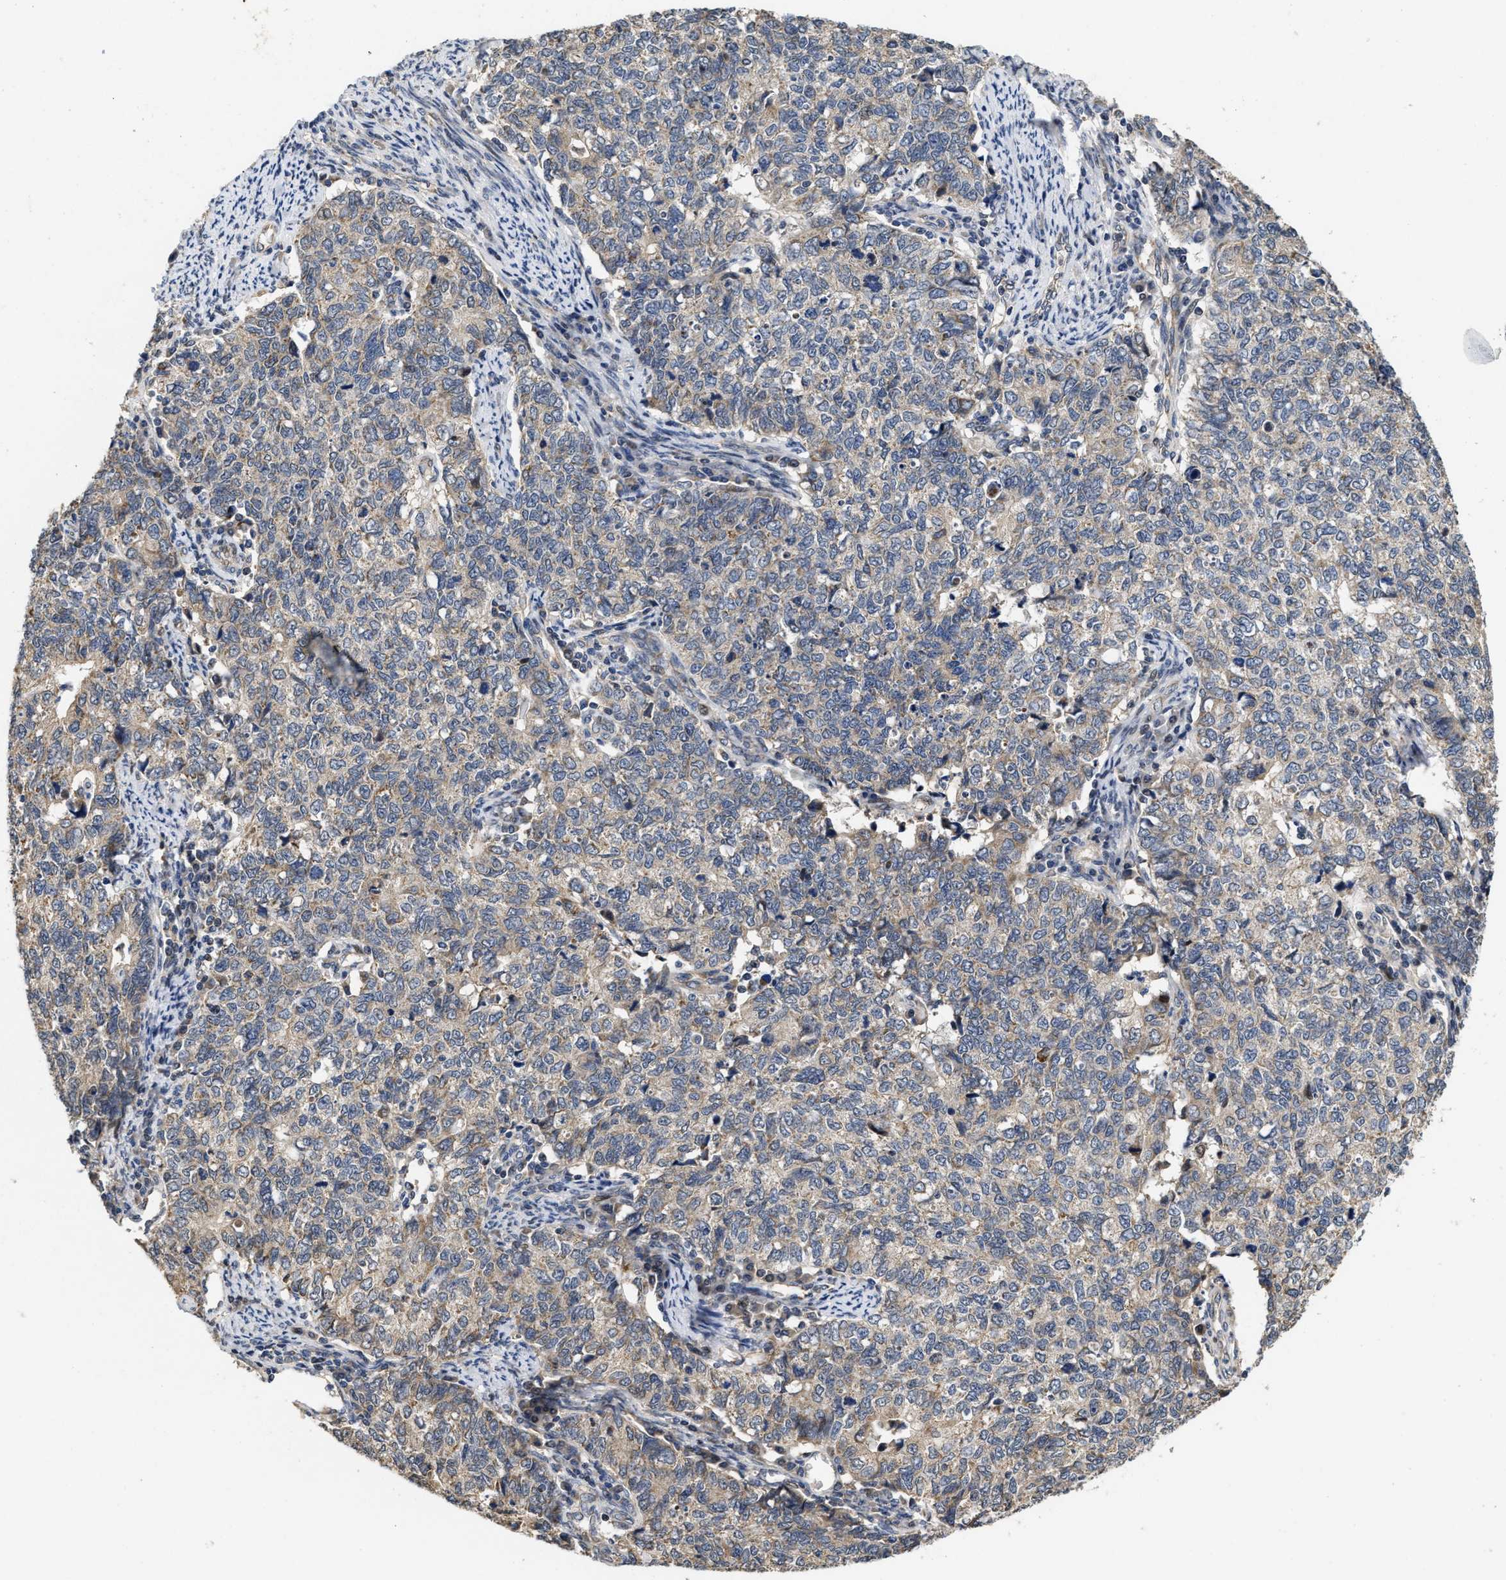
{"staining": {"intensity": "weak", "quantity": "25%-75%", "location": "cytoplasmic/membranous"}, "tissue": "cervical cancer", "cell_type": "Tumor cells", "image_type": "cancer", "snomed": [{"axis": "morphology", "description": "Squamous cell carcinoma, NOS"}, {"axis": "topography", "description": "Cervix"}], "caption": "This is an image of immunohistochemistry staining of cervical cancer (squamous cell carcinoma), which shows weak positivity in the cytoplasmic/membranous of tumor cells.", "gene": "SCYL2", "patient": {"sex": "female", "age": 63}}